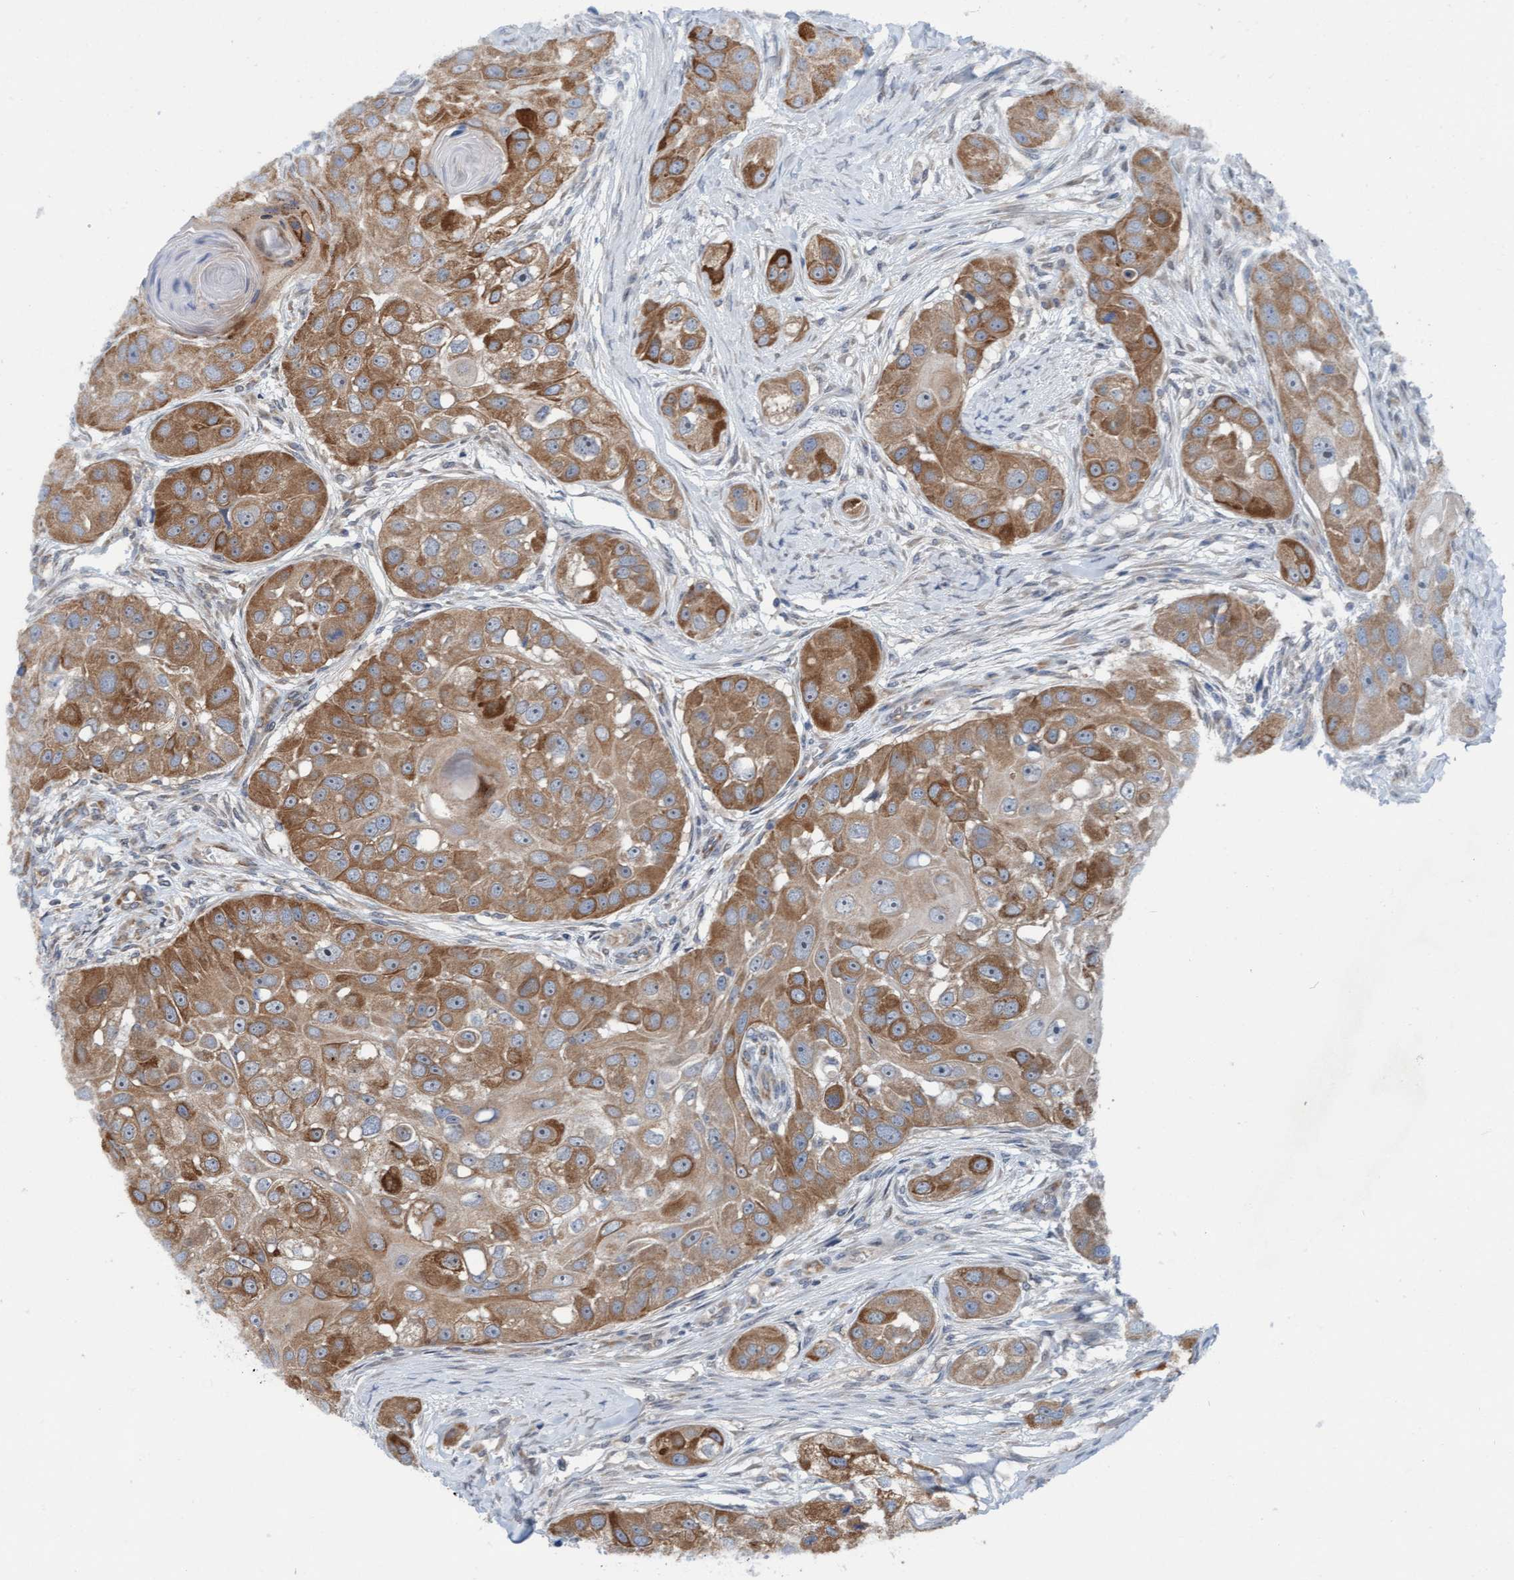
{"staining": {"intensity": "moderate", "quantity": ">75%", "location": "cytoplasmic/membranous"}, "tissue": "head and neck cancer", "cell_type": "Tumor cells", "image_type": "cancer", "snomed": [{"axis": "morphology", "description": "Normal tissue, NOS"}, {"axis": "morphology", "description": "Squamous cell carcinoma, NOS"}, {"axis": "topography", "description": "Skeletal muscle"}, {"axis": "topography", "description": "Head-Neck"}], "caption": "An immunohistochemistry (IHC) histopathology image of neoplastic tissue is shown. Protein staining in brown highlights moderate cytoplasmic/membranous positivity in head and neck squamous cell carcinoma within tumor cells.", "gene": "ZNF566", "patient": {"sex": "male", "age": 51}}